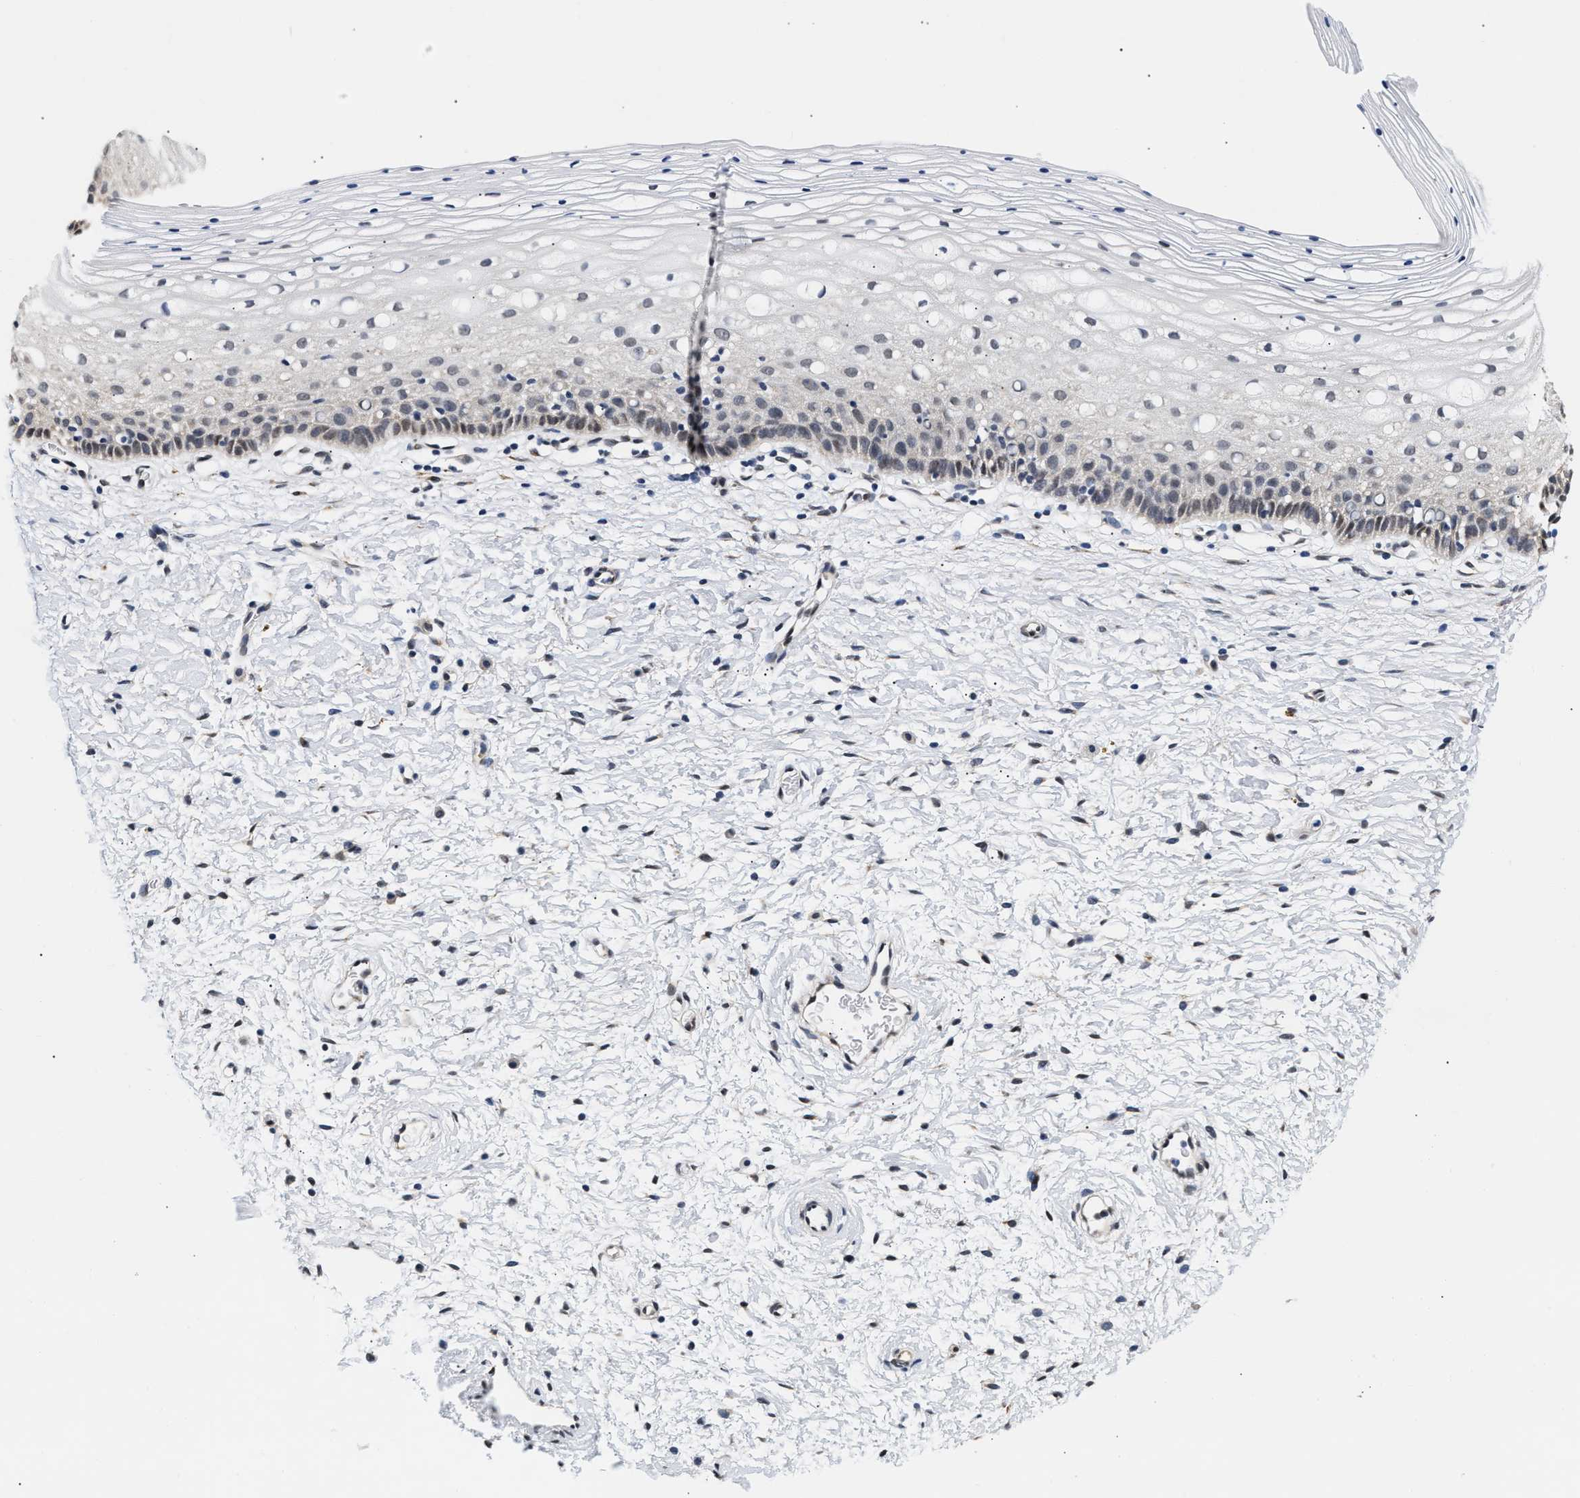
{"staining": {"intensity": "negative", "quantity": "none", "location": "none"}, "tissue": "cervix", "cell_type": "Glandular cells", "image_type": "normal", "snomed": [{"axis": "morphology", "description": "Normal tissue, NOS"}, {"axis": "topography", "description": "Cervix"}], "caption": "Photomicrograph shows no protein positivity in glandular cells of normal cervix.", "gene": "THOC1", "patient": {"sex": "female", "age": 72}}